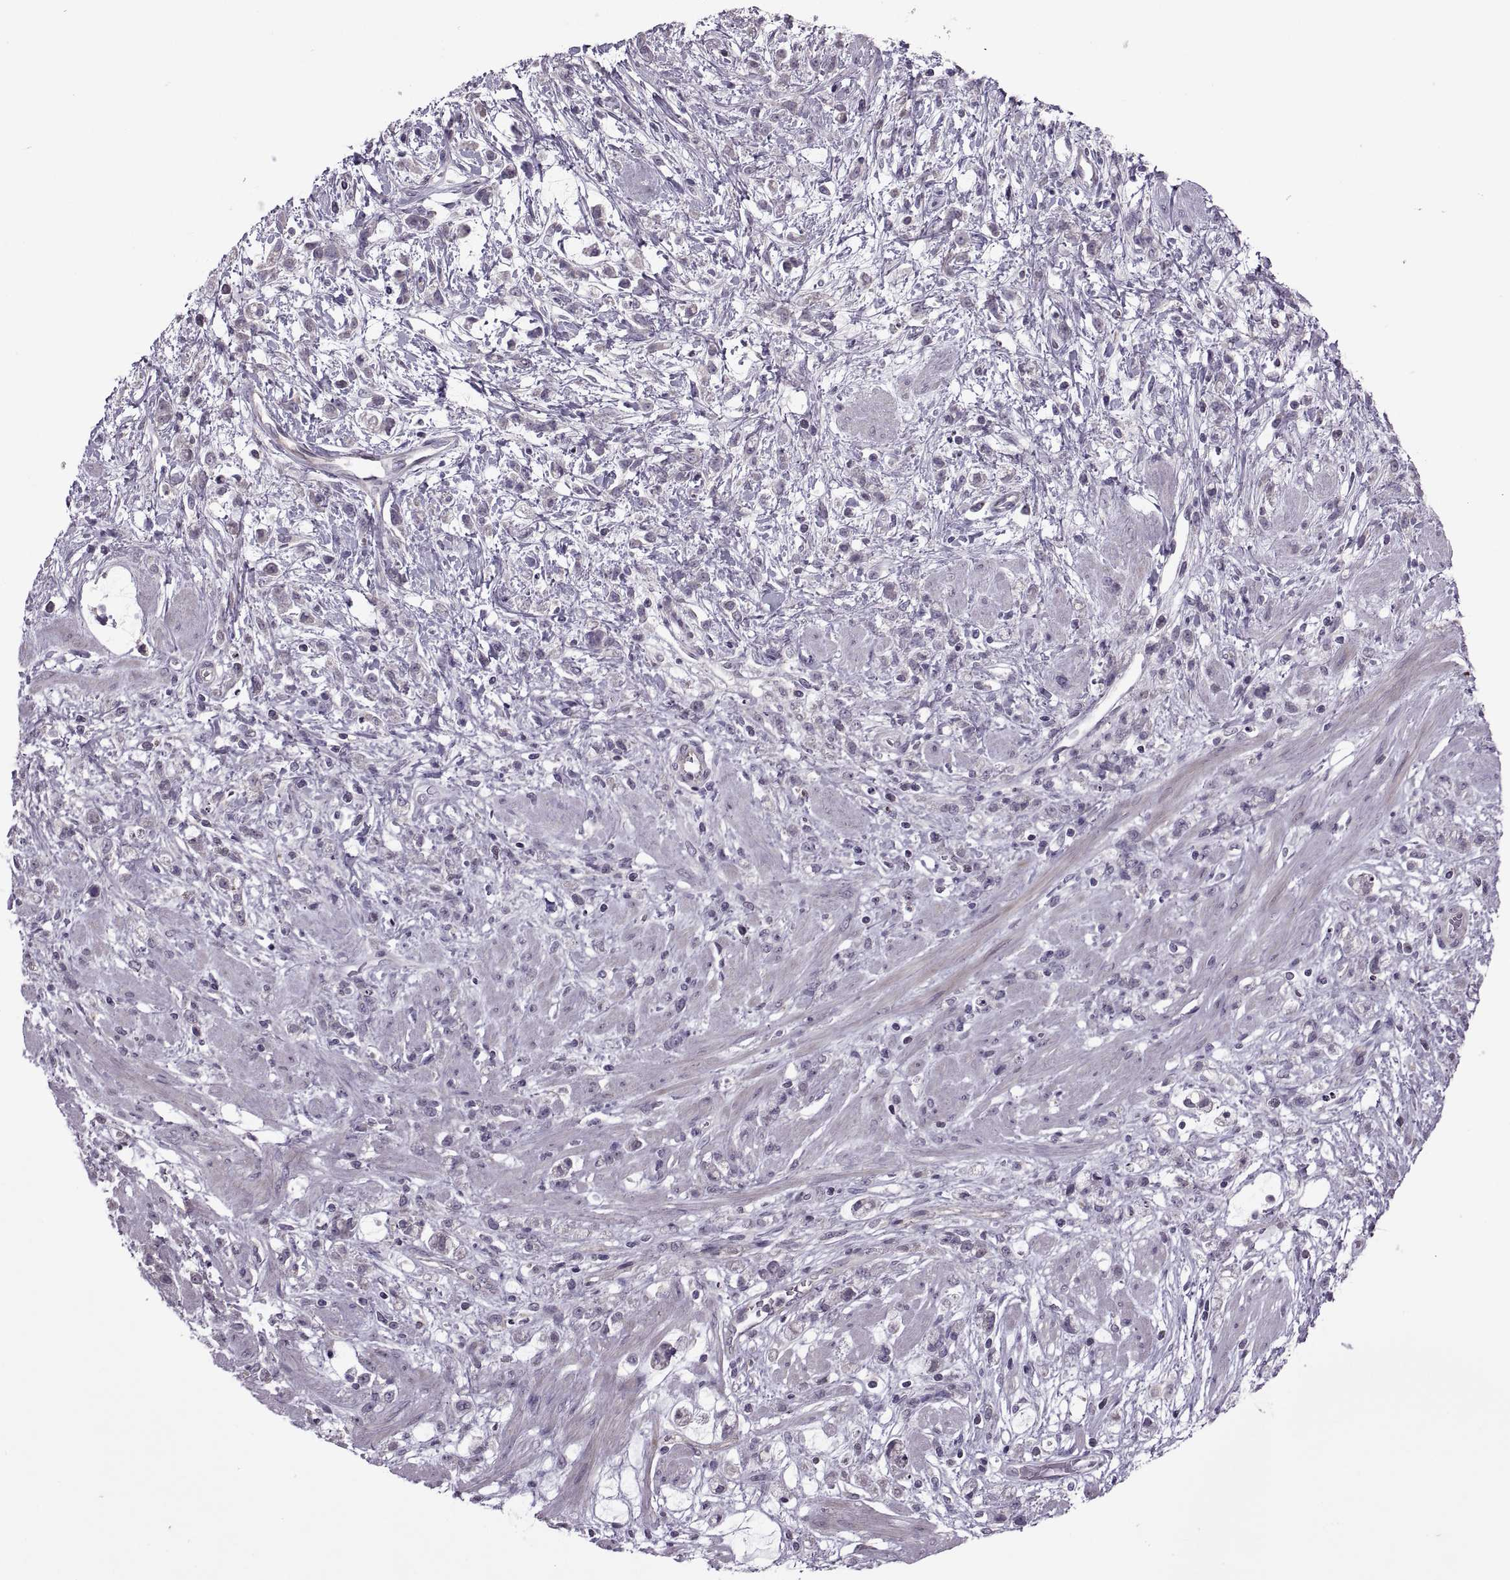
{"staining": {"intensity": "negative", "quantity": "none", "location": "none"}, "tissue": "stomach cancer", "cell_type": "Tumor cells", "image_type": "cancer", "snomed": [{"axis": "morphology", "description": "Adenocarcinoma, NOS"}, {"axis": "topography", "description": "Stomach"}], "caption": "Stomach cancer (adenocarcinoma) was stained to show a protein in brown. There is no significant positivity in tumor cells.", "gene": "ODF3", "patient": {"sex": "female", "age": 60}}